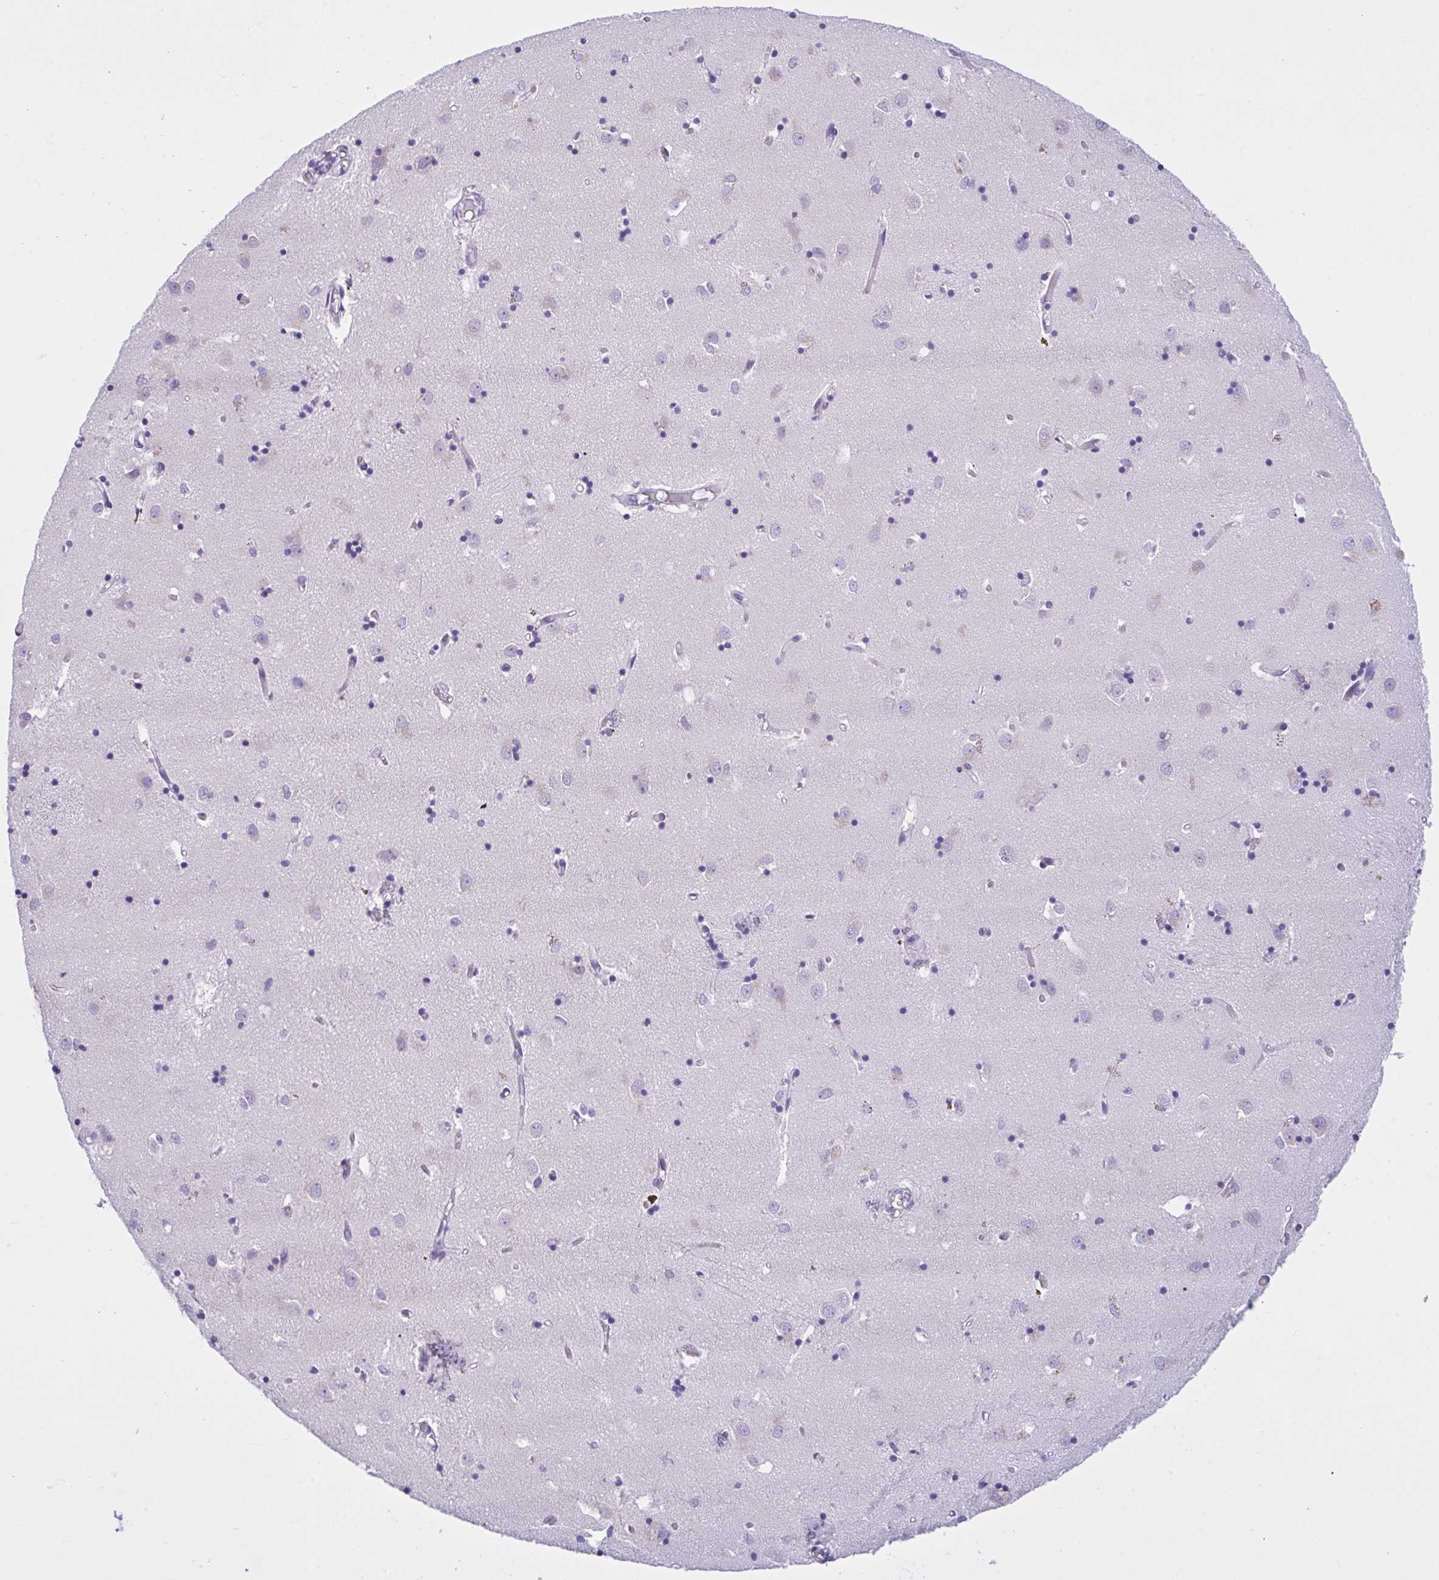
{"staining": {"intensity": "negative", "quantity": "none", "location": "none"}, "tissue": "caudate", "cell_type": "Glial cells", "image_type": "normal", "snomed": [{"axis": "morphology", "description": "Normal tissue, NOS"}, {"axis": "topography", "description": "Lateral ventricle wall"}], "caption": "The image exhibits no significant staining in glial cells of caudate.", "gene": "YBX2", "patient": {"sex": "male", "age": 70}}